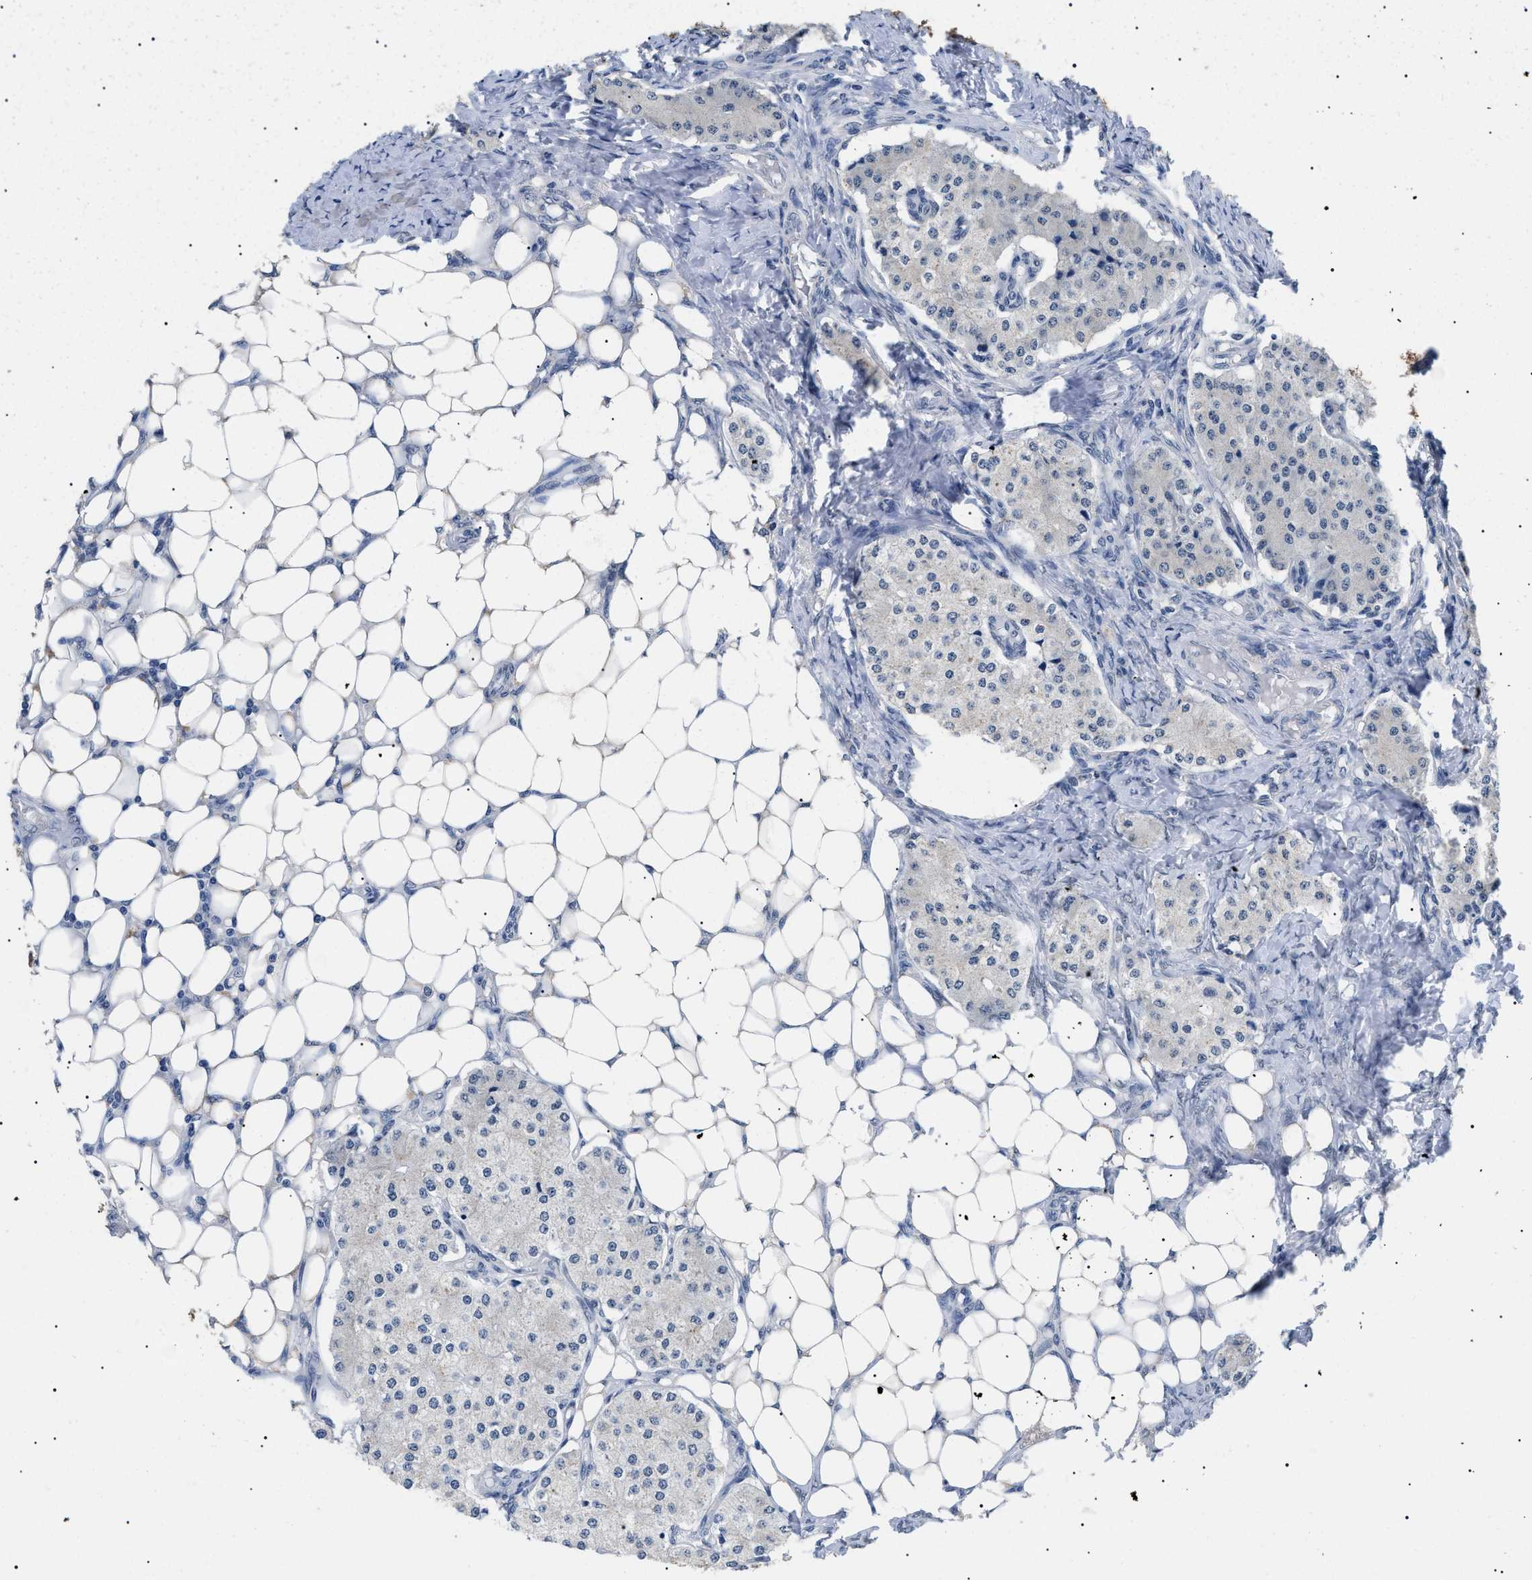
{"staining": {"intensity": "negative", "quantity": "none", "location": "none"}, "tissue": "carcinoid", "cell_type": "Tumor cells", "image_type": "cancer", "snomed": [{"axis": "morphology", "description": "Carcinoid, malignant, NOS"}, {"axis": "topography", "description": "Colon"}], "caption": "Immunohistochemistry (IHC) histopathology image of human carcinoid (malignant) stained for a protein (brown), which displays no positivity in tumor cells.", "gene": "PRRT2", "patient": {"sex": "female", "age": 52}}